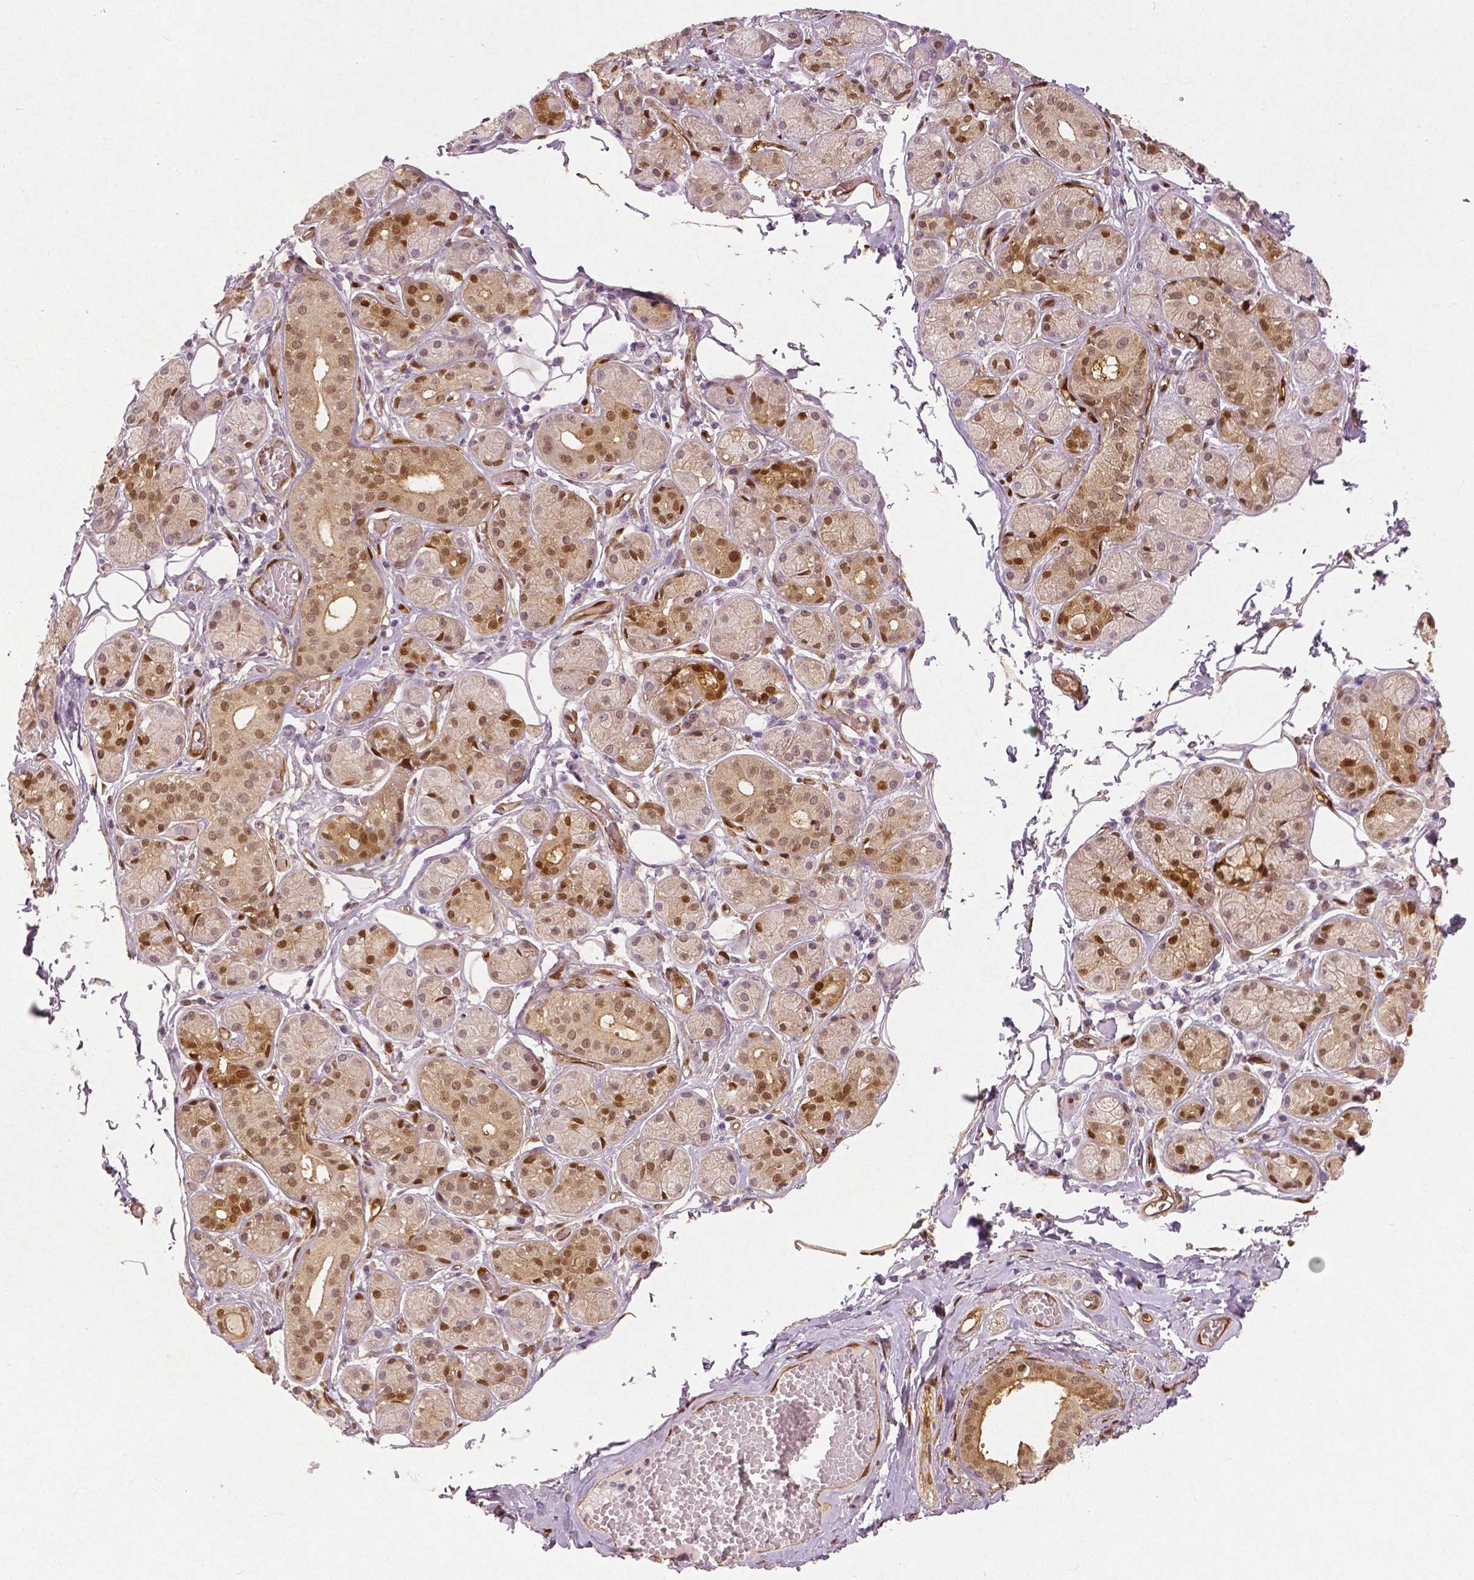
{"staining": {"intensity": "moderate", "quantity": ">75%", "location": "cytoplasmic/membranous,nuclear"}, "tissue": "salivary gland", "cell_type": "Glandular cells", "image_type": "normal", "snomed": [{"axis": "morphology", "description": "Normal tissue, NOS"}, {"axis": "topography", "description": "Salivary gland"}, {"axis": "topography", "description": "Peripheral nerve tissue"}], "caption": "This is a photomicrograph of IHC staining of normal salivary gland, which shows moderate expression in the cytoplasmic/membranous,nuclear of glandular cells.", "gene": "WWTR1", "patient": {"sex": "male", "age": 71}}